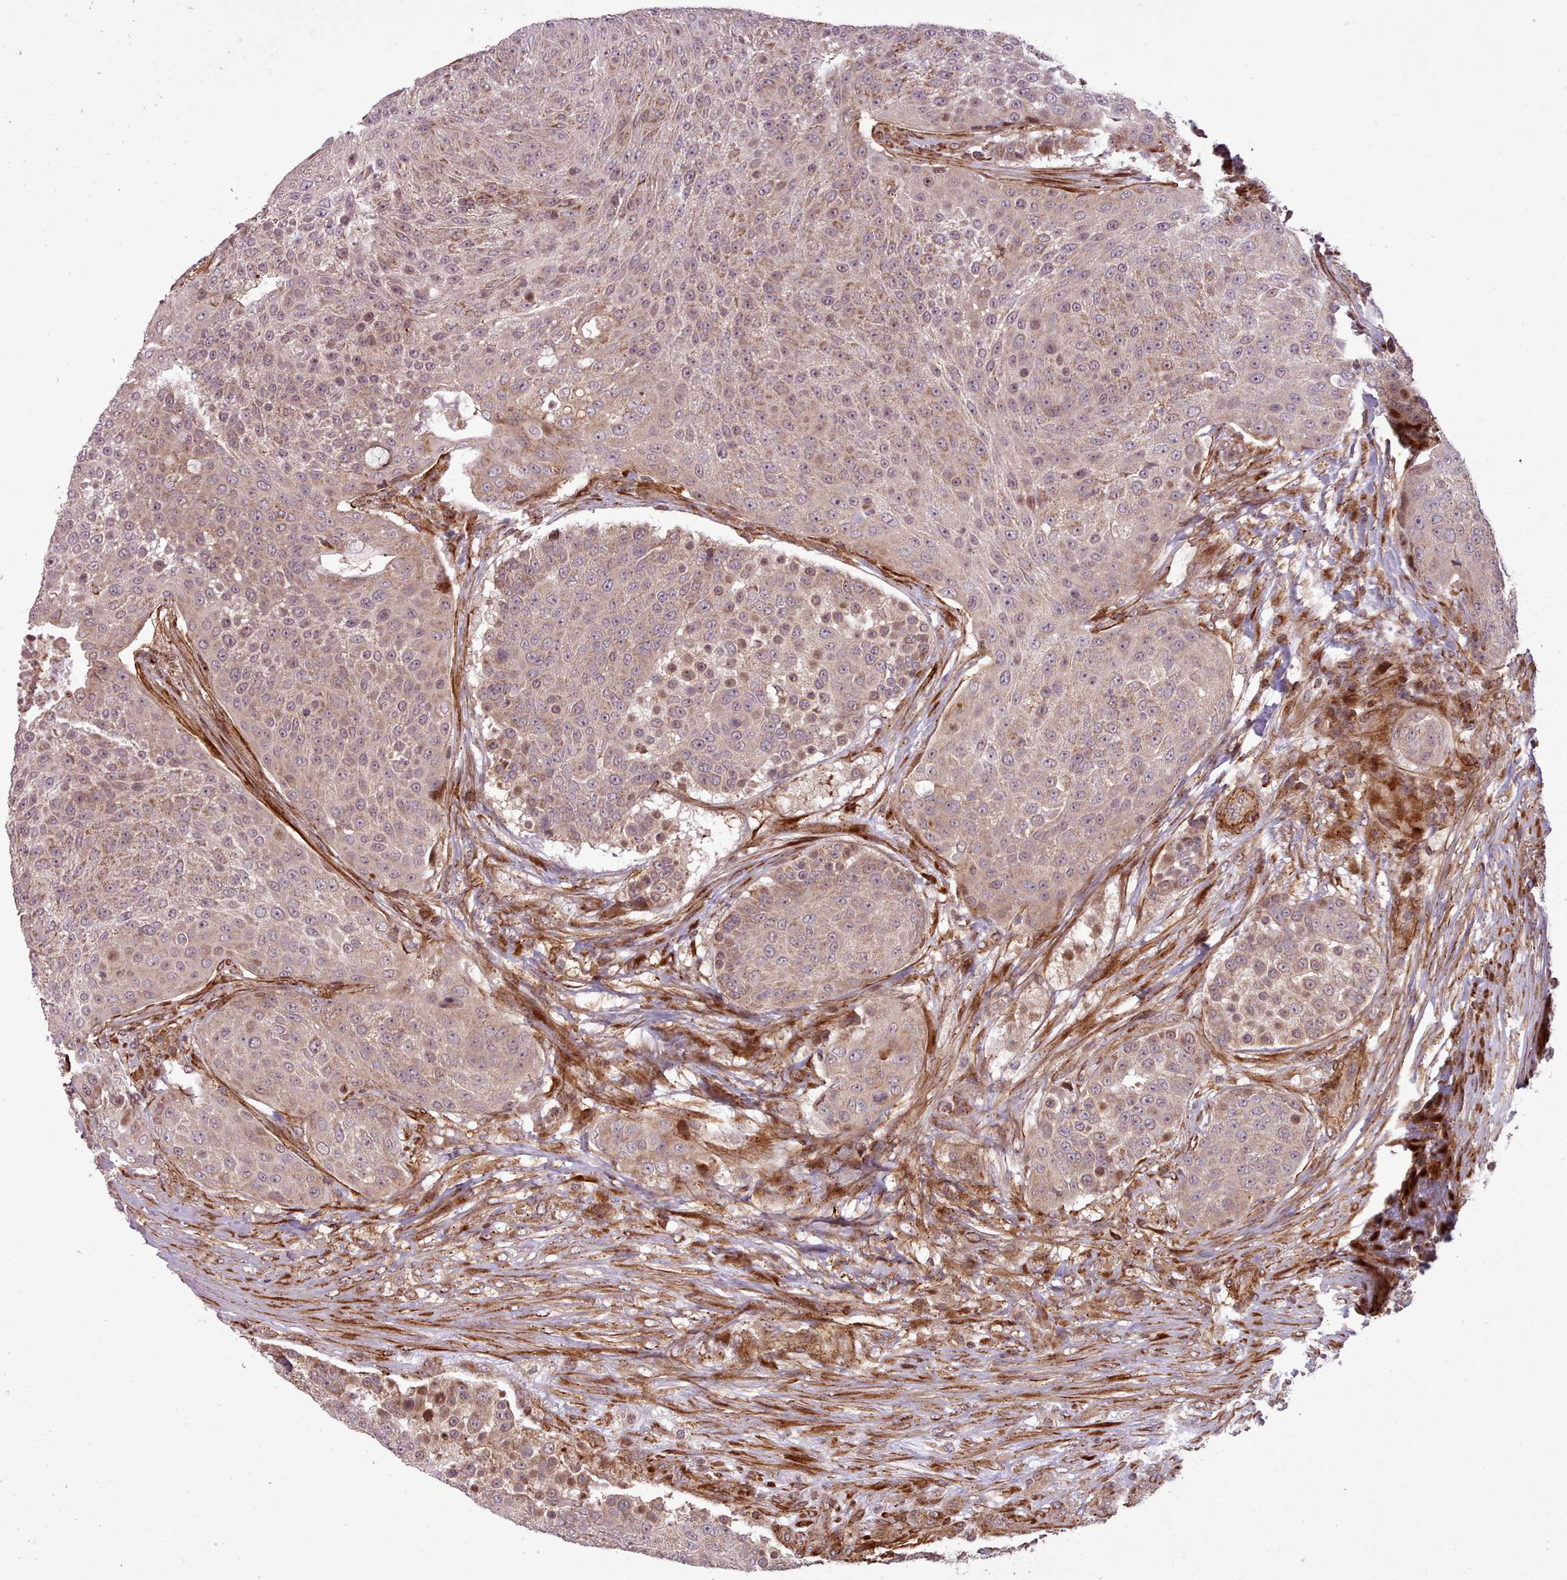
{"staining": {"intensity": "moderate", "quantity": ">75%", "location": "cytoplasmic/membranous"}, "tissue": "urothelial cancer", "cell_type": "Tumor cells", "image_type": "cancer", "snomed": [{"axis": "morphology", "description": "Urothelial carcinoma, High grade"}, {"axis": "topography", "description": "Urinary bladder"}], "caption": "The histopathology image demonstrates immunohistochemical staining of high-grade urothelial carcinoma. There is moderate cytoplasmic/membranous staining is appreciated in about >75% of tumor cells.", "gene": "NLRP7", "patient": {"sex": "female", "age": 63}}